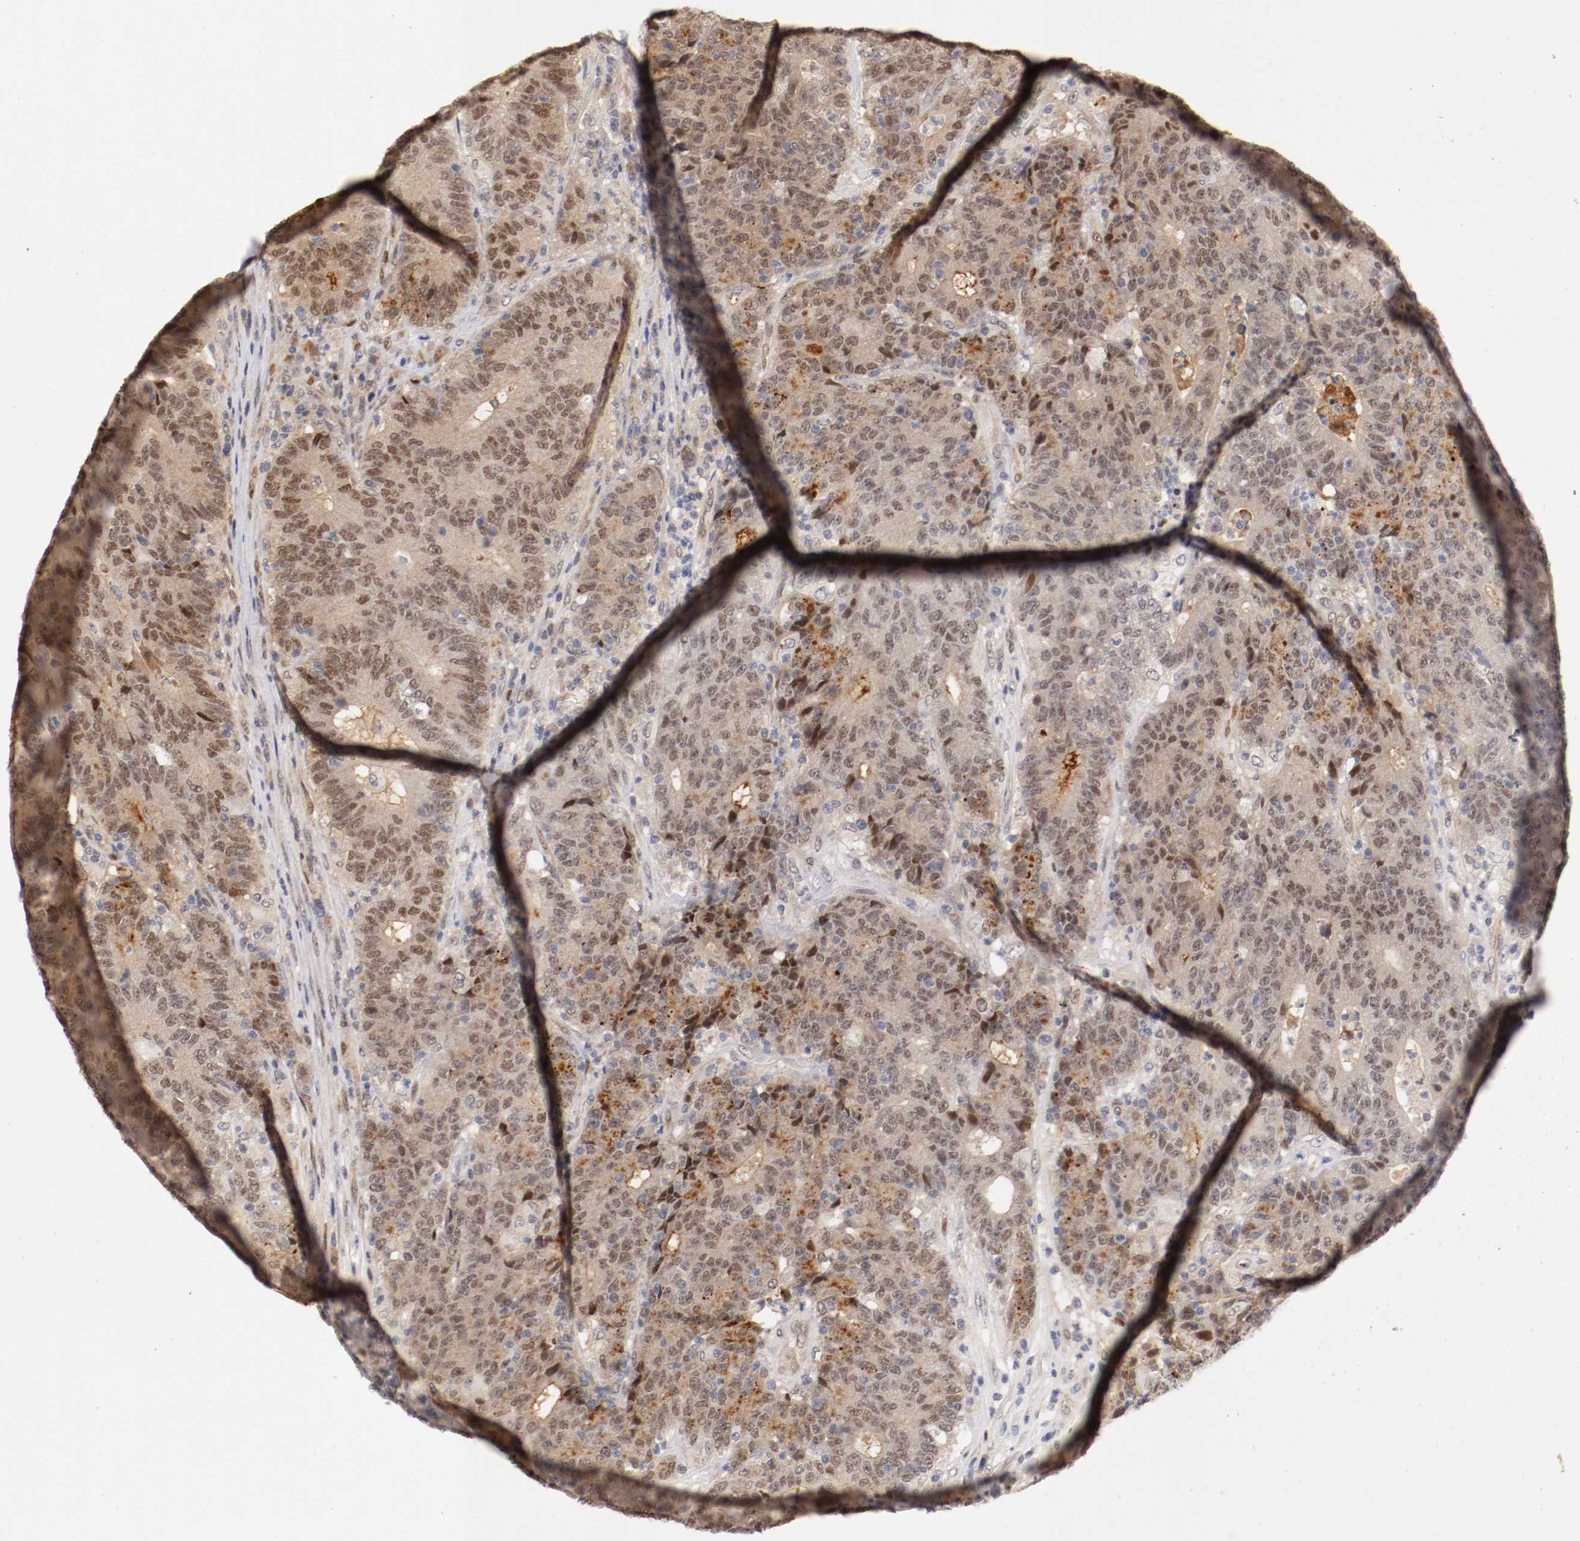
{"staining": {"intensity": "moderate", "quantity": ">75%", "location": "cytoplasmic/membranous,nuclear"}, "tissue": "colorectal cancer", "cell_type": "Tumor cells", "image_type": "cancer", "snomed": [{"axis": "morphology", "description": "Normal tissue, NOS"}, {"axis": "morphology", "description": "Adenocarcinoma, NOS"}, {"axis": "topography", "description": "Colon"}], "caption": "IHC image of human colorectal cancer (adenocarcinoma) stained for a protein (brown), which exhibits medium levels of moderate cytoplasmic/membranous and nuclear positivity in approximately >75% of tumor cells.", "gene": "DNMT3B", "patient": {"sex": "female", "age": 75}}